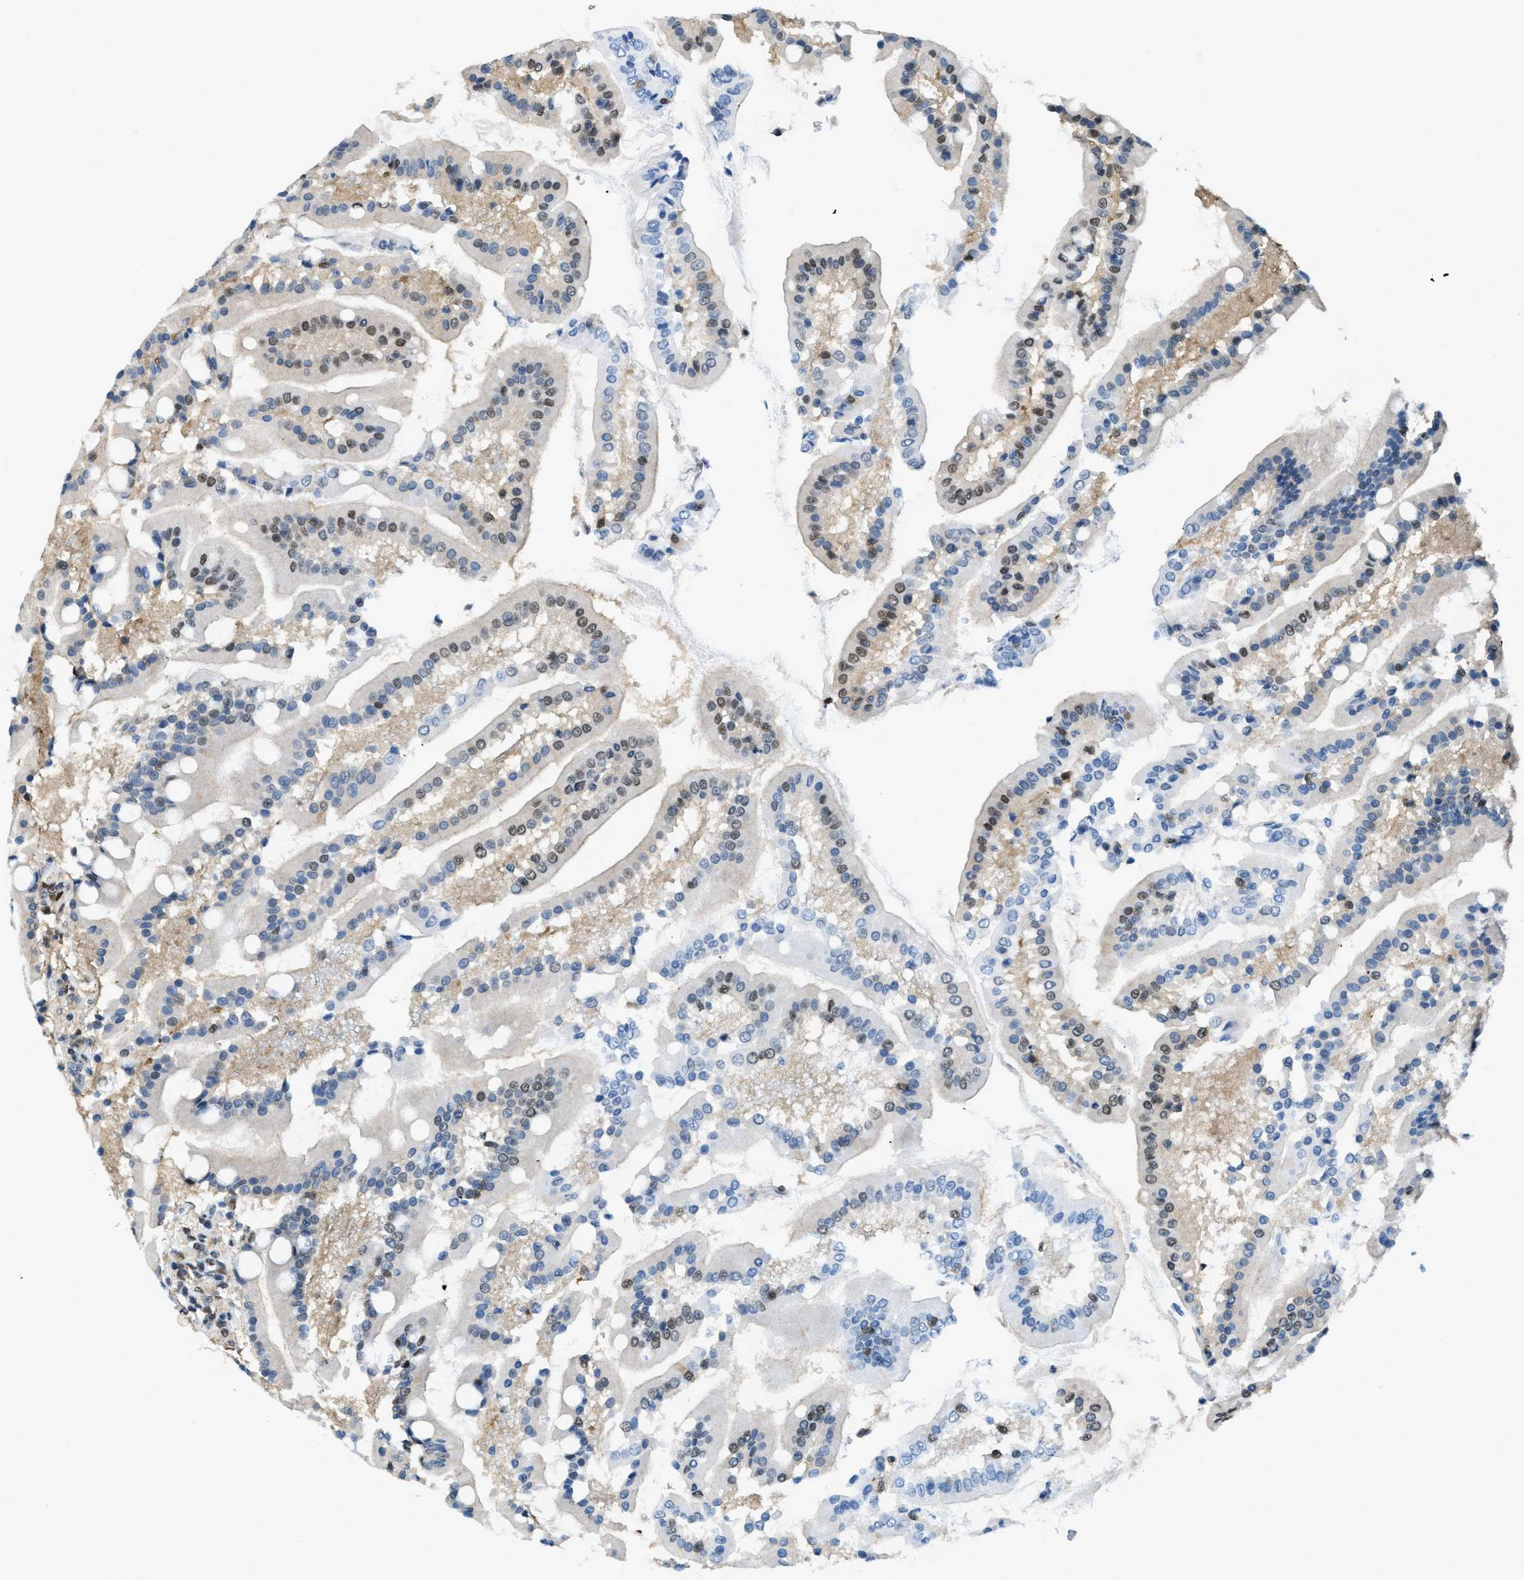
{"staining": {"intensity": "moderate", "quantity": "25%-75%", "location": "nuclear"}, "tissue": "duodenum", "cell_type": "Glandular cells", "image_type": "normal", "snomed": [{"axis": "morphology", "description": "Normal tissue, NOS"}, {"axis": "topography", "description": "Duodenum"}], "caption": "IHC of unremarkable human duodenum shows medium levels of moderate nuclear expression in about 25%-75% of glandular cells. (IHC, brightfield microscopy, high magnification).", "gene": "OGFR", "patient": {"sex": "male", "age": 50}}